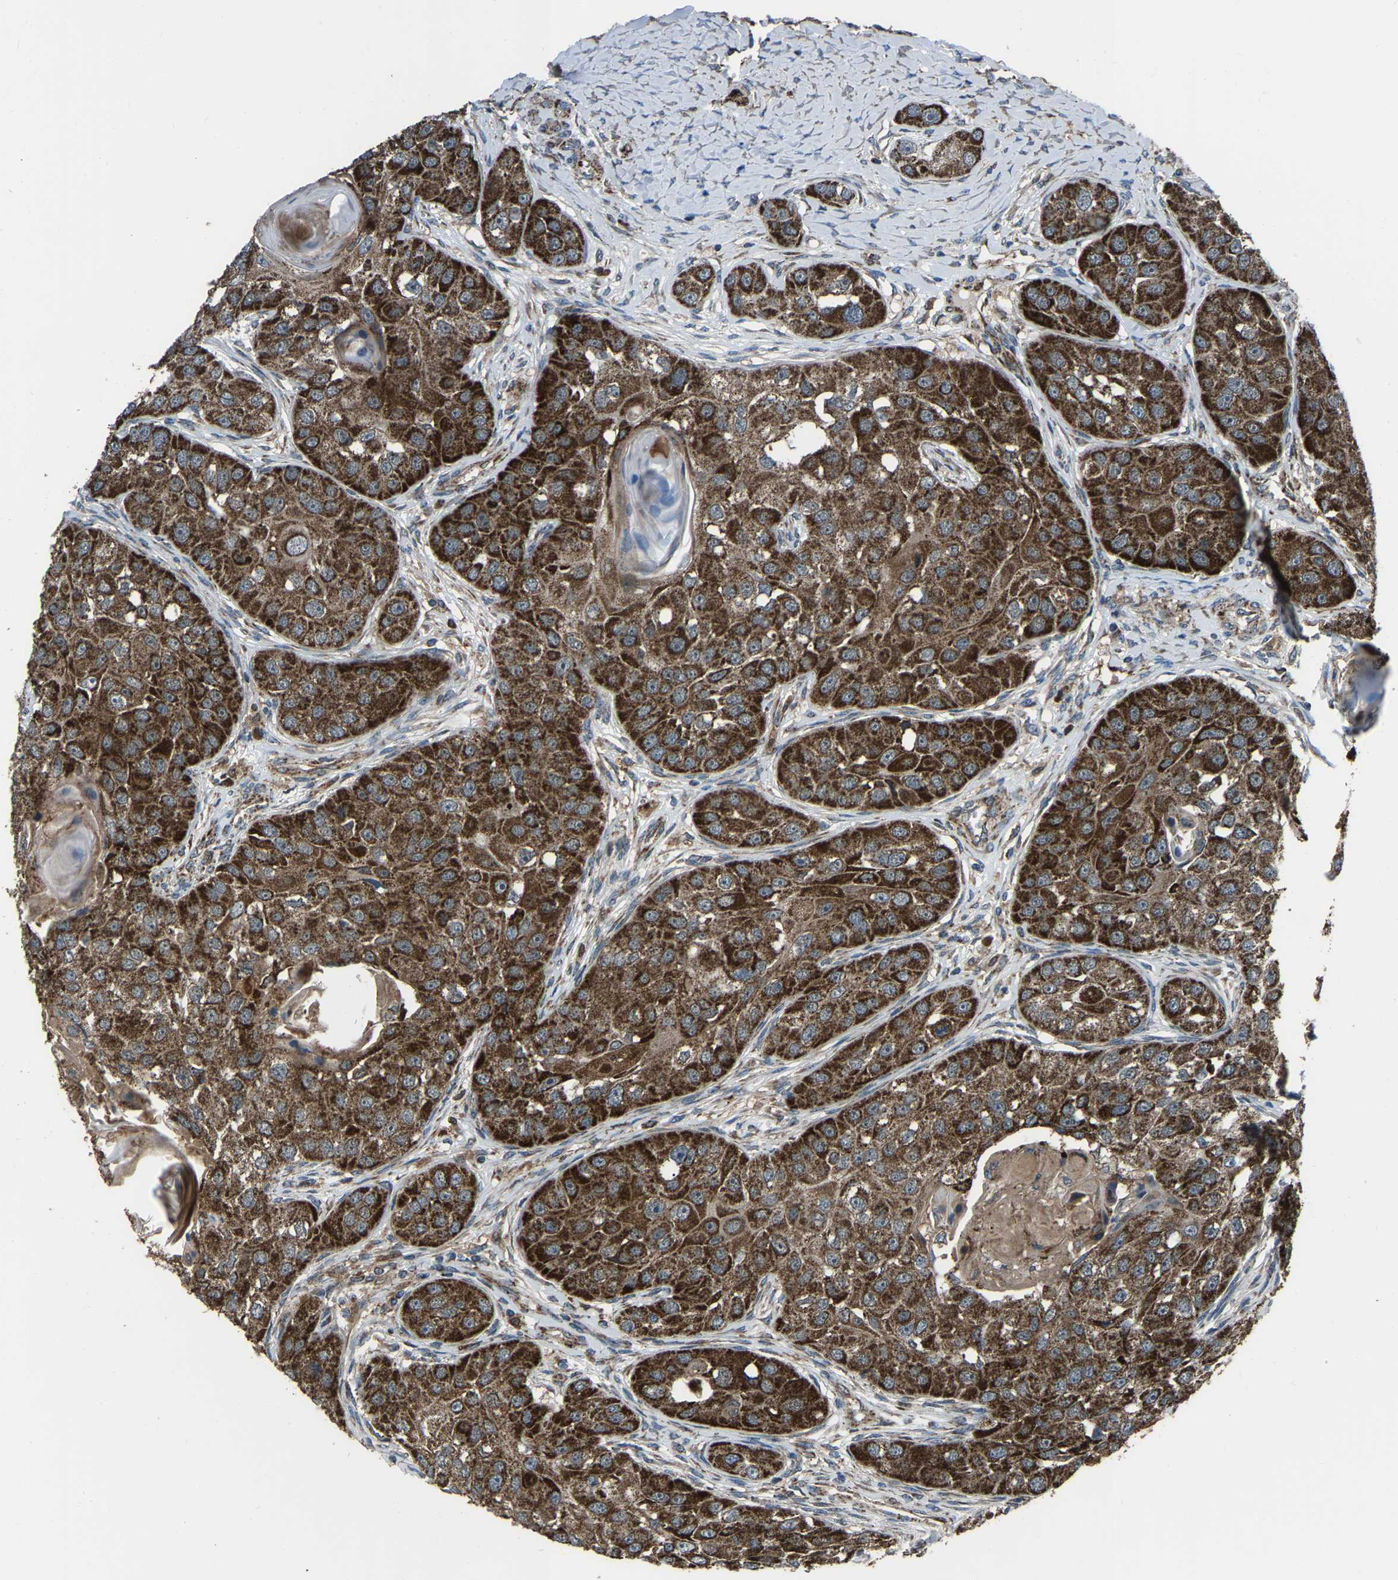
{"staining": {"intensity": "strong", "quantity": ">75%", "location": "cytoplasmic/membranous"}, "tissue": "head and neck cancer", "cell_type": "Tumor cells", "image_type": "cancer", "snomed": [{"axis": "morphology", "description": "Normal tissue, NOS"}, {"axis": "morphology", "description": "Squamous cell carcinoma, NOS"}, {"axis": "topography", "description": "Skeletal muscle"}, {"axis": "topography", "description": "Head-Neck"}], "caption": "Head and neck squamous cell carcinoma tissue reveals strong cytoplasmic/membranous expression in about >75% of tumor cells, visualized by immunohistochemistry.", "gene": "AKR1A1", "patient": {"sex": "male", "age": 51}}